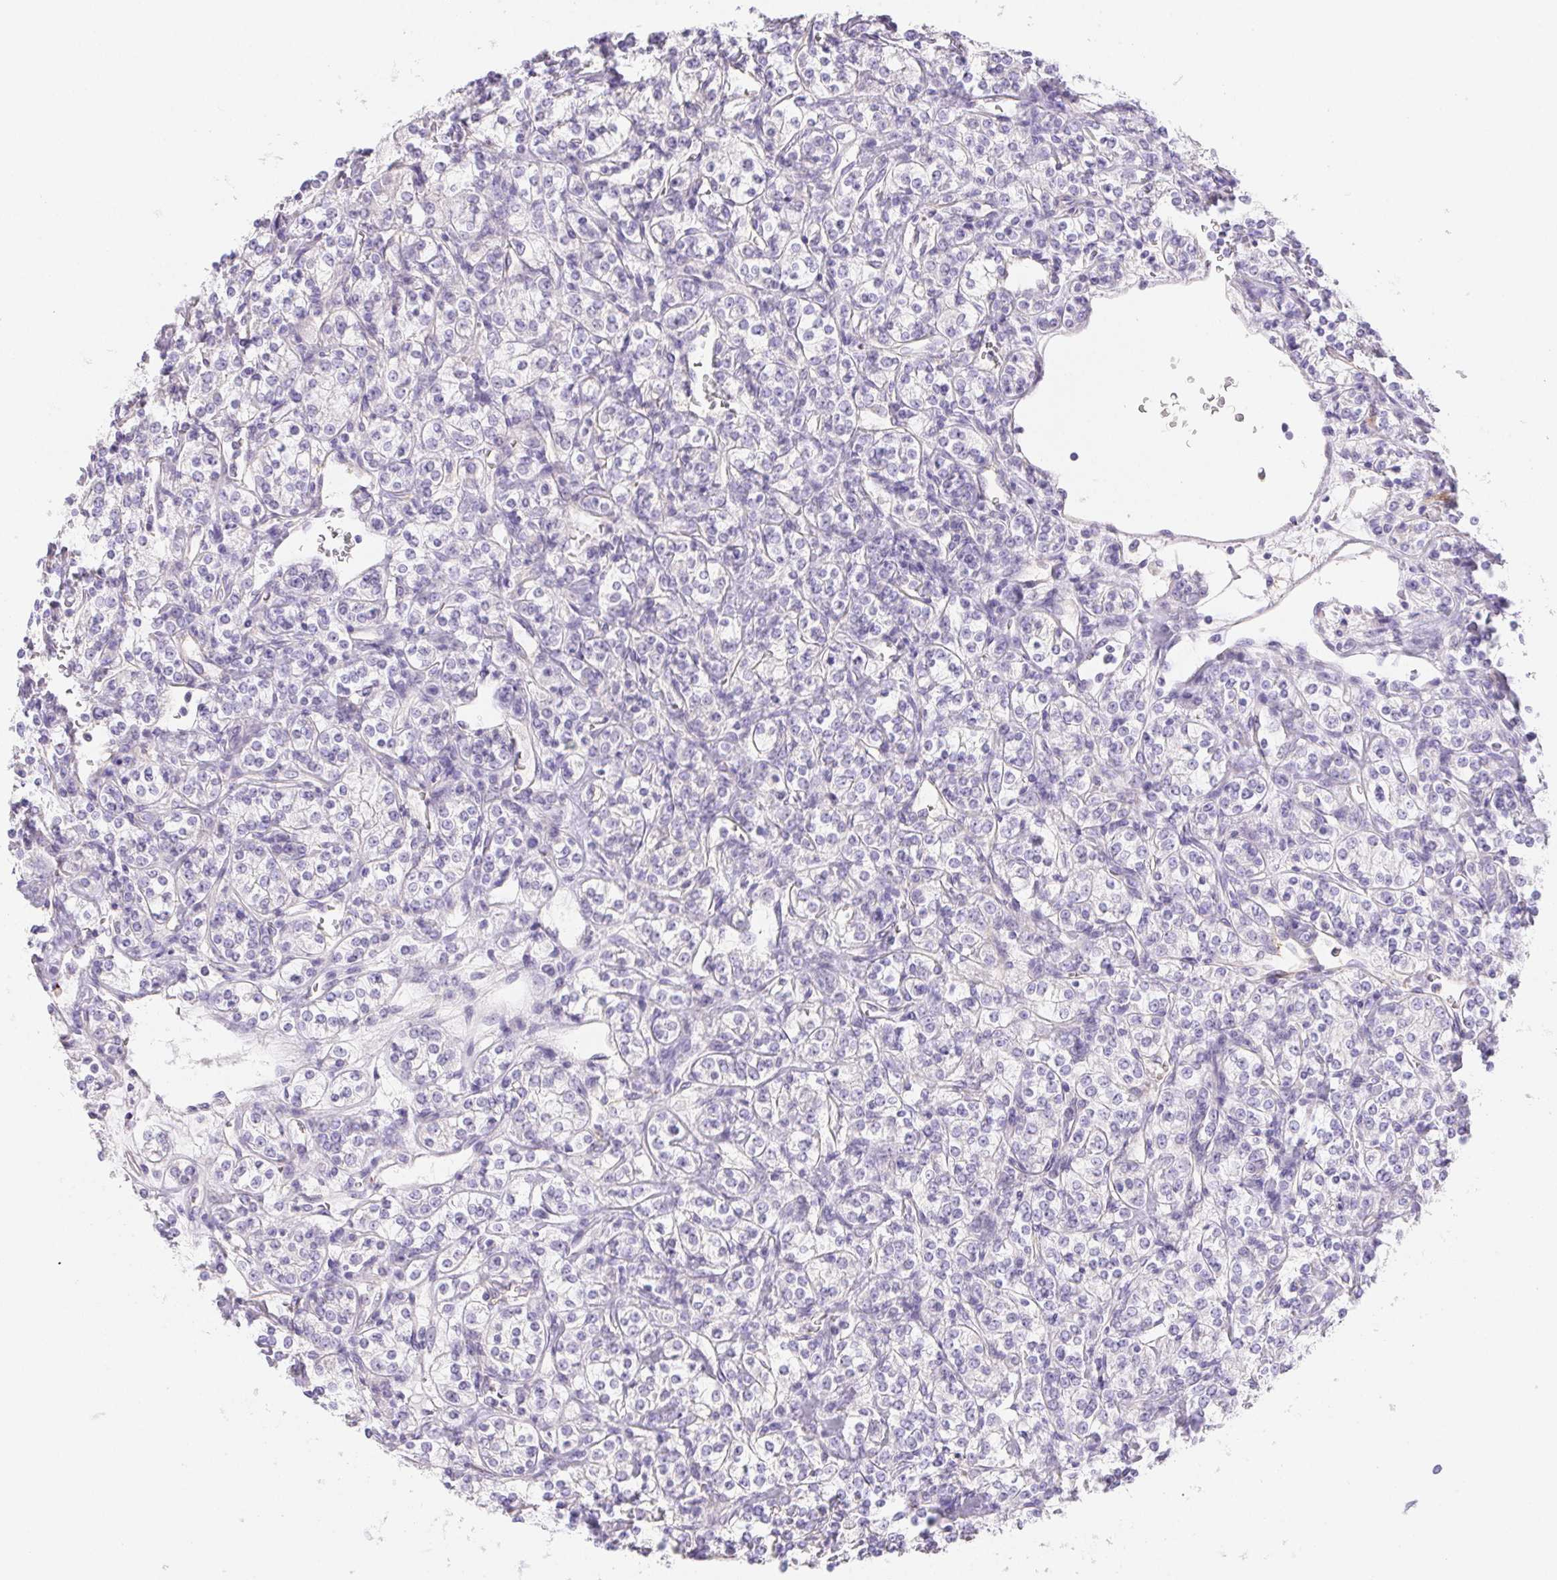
{"staining": {"intensity": "negative", "quantity": "none", "location": "none"}, "tissue": "renal cancer", "cell_type": "Tumor cells", "image_type": "cancer", "snomed": [{"axis": "morphology", "description": "Adenocarcinoma, NOS"}, {"axis": "topography", "description": "Kidney"}], "caption": "IHC photomicrograph of adenocarcinoma (renal) stained for a protein (brown), which demonstrates no positivity in tumor cells.", "gene": "PNLIP", "patient": {"sex": "male", "age": 77}}